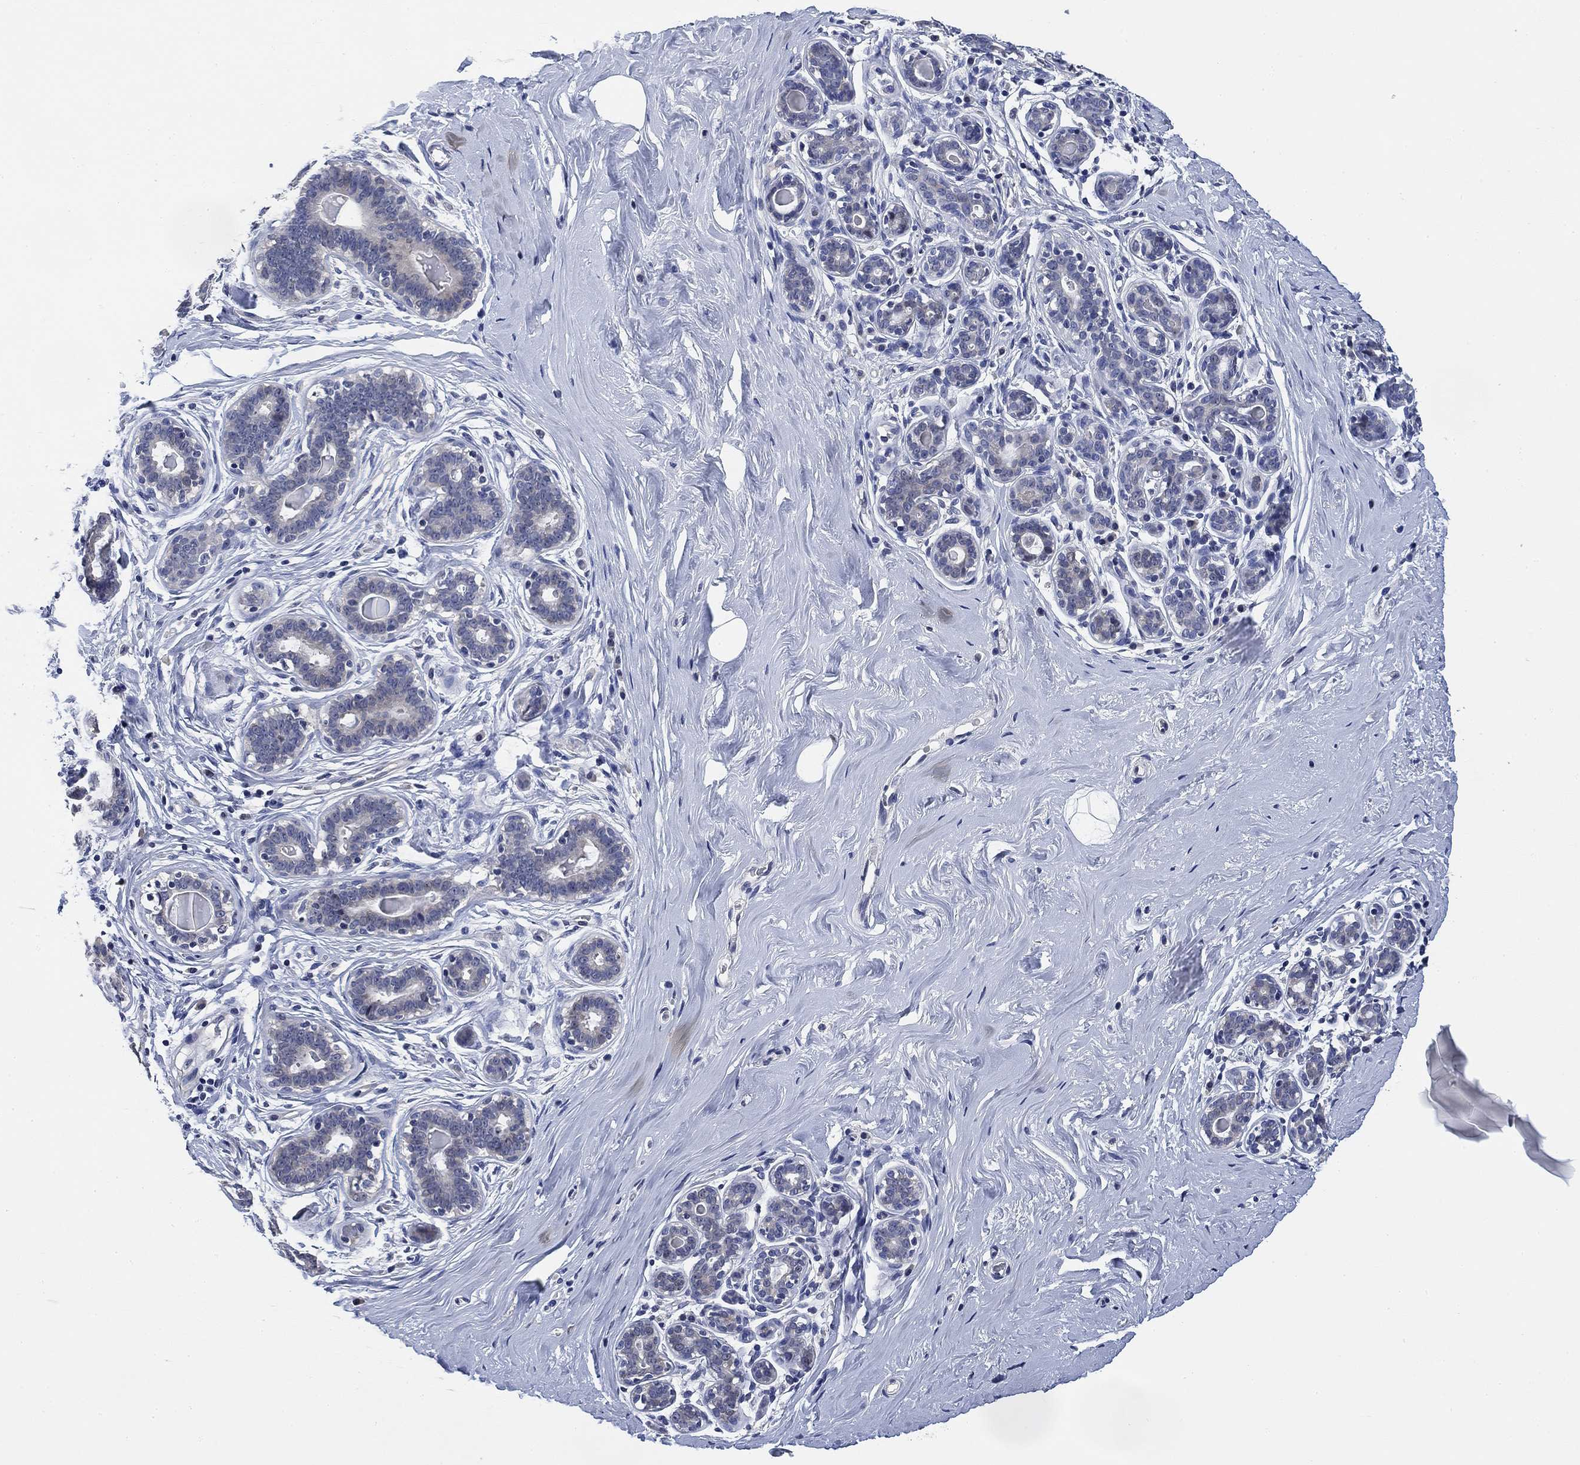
{"staining": {"intensity": "negative", "quantity": "none", "location": "none"}, "tissue": "breast", "cell_type": "Adipocytes", "image_type": "normal", "snomed": [{"axis": "morphology", "description": "Normal tissue, NOS"}, {"axis": "topography", "description": "Skin"}, {"axis": "topography", "description": "Breast"}], "caption": "DAB (3,3'-diaminobenzidine) immunohistochemical staining of benign human breast shows no significant positivity in adipocytes.", "gene": "DAZL", "patient": {"sex": "female", "age": 43}}